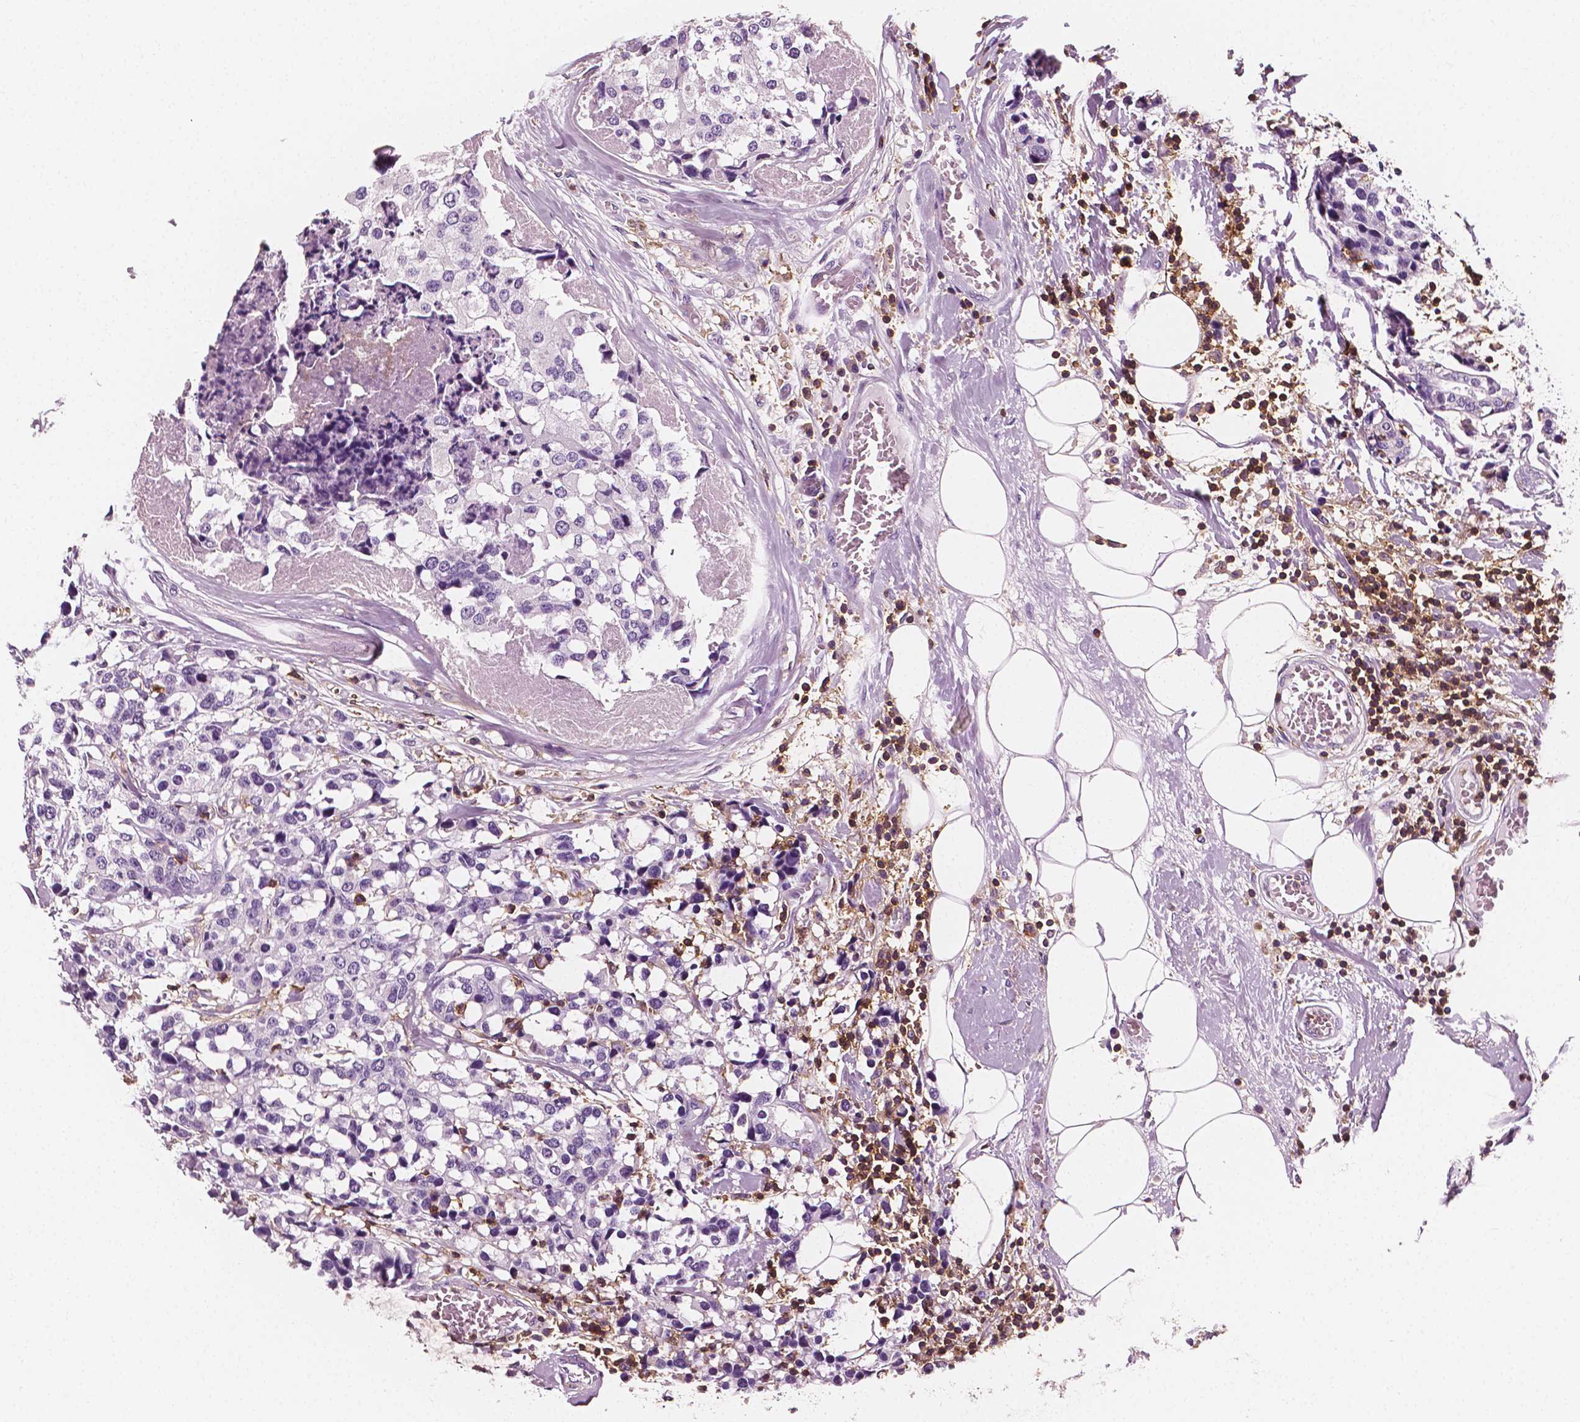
{"staining": {"intensity": "negative", "quantity": "none", "location": "none"}, "tissue": "breast cancer", "cell_type": "Tumor cells", "image_type": "cancer", "snomed": [{"axis": "morphology", "description": "Lobular carcinoma"}, {"axis": "topography", "description": "Breast"}], "caption": "This photomicrograph is of breast lobular carcinoma stained with immunohistochemistry to label a protein in brown with the nuclei are counter-stained blue. There is no staining in tumor cells.", "gene": "PTPRC", "patient": {"sex": "female", "age": 59}}